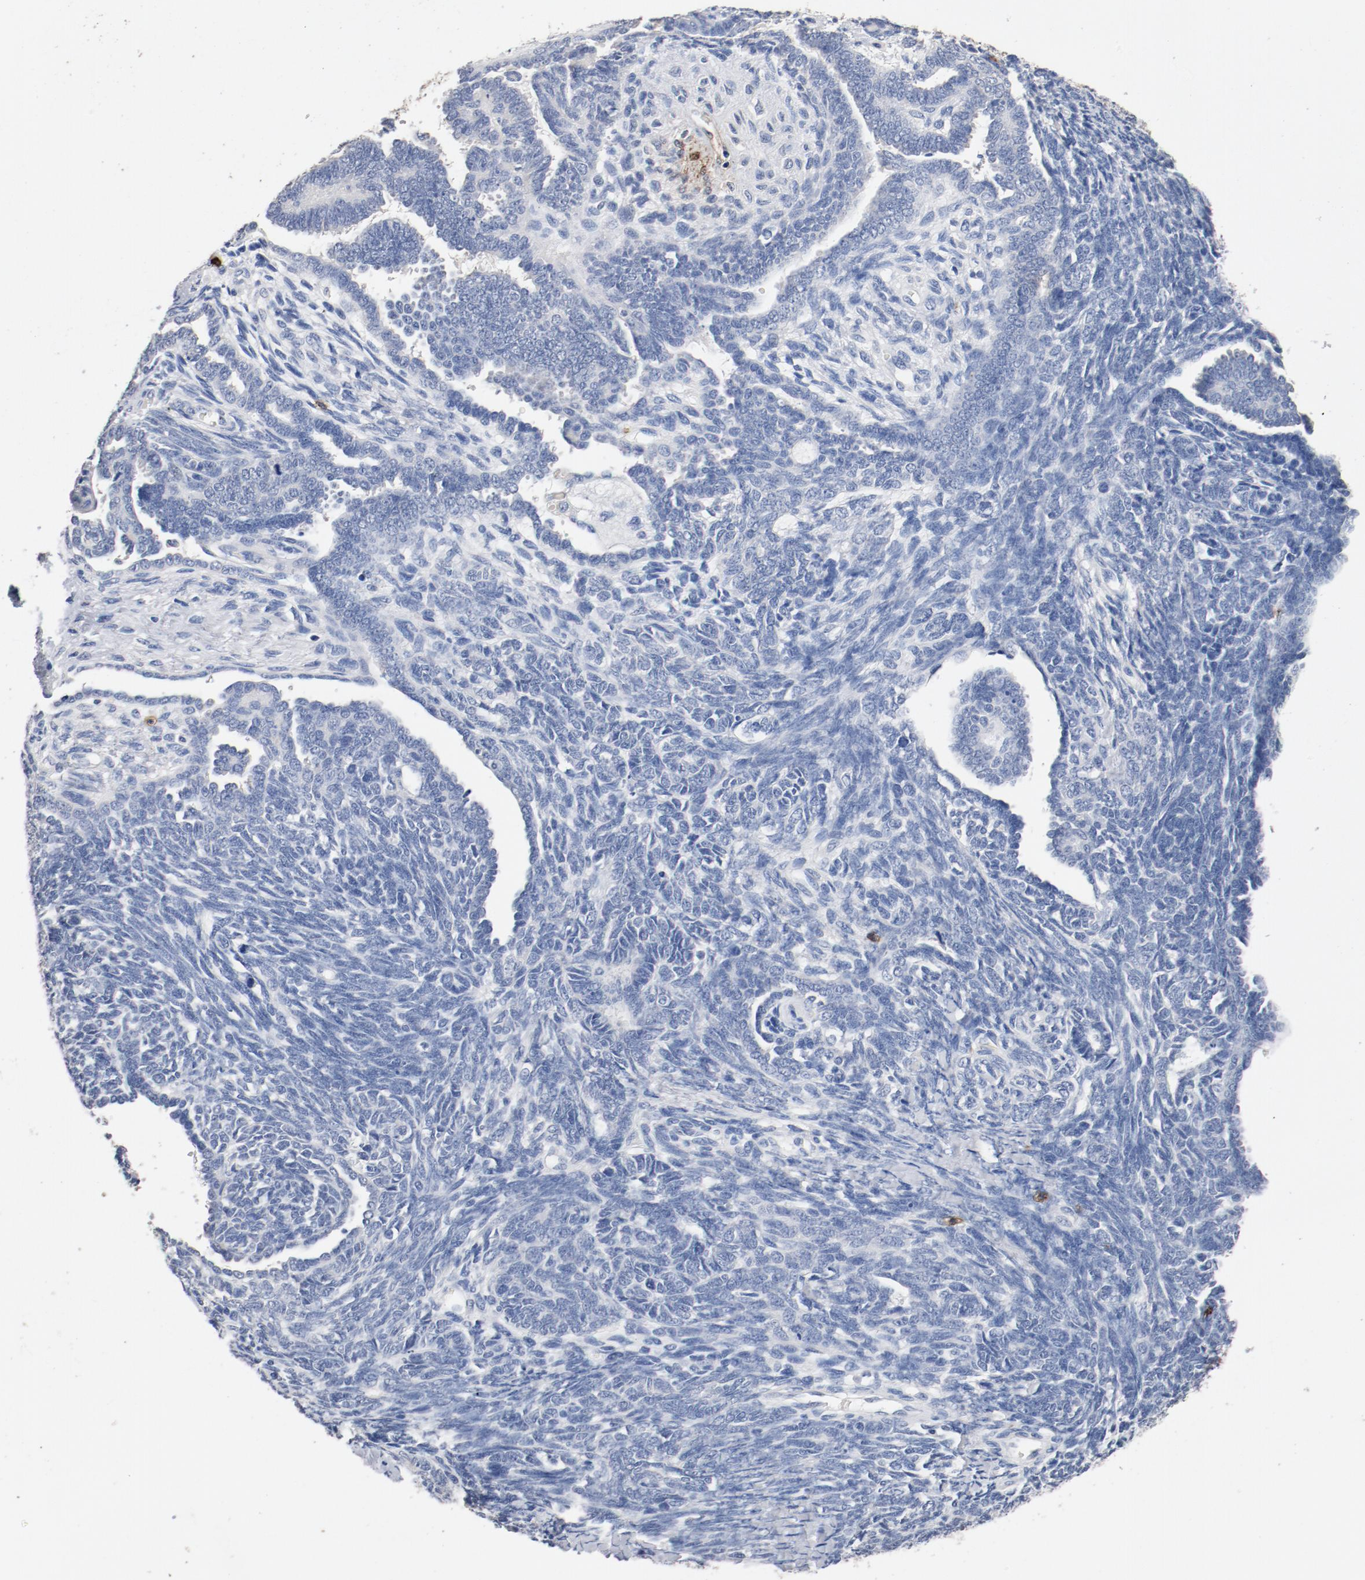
{"staining": {"intensity": "negative", "quantity": "none", "location": "none"}, "tissue": "endometrial cancer", "cell_type": "Tumor cells", "image_type": "cancer", "snomed": [{"axis": "morphology", "description": "Neoplasm, malignant, NOS"}, {"axis": "topography", "description": "Endometrium"}], "caption": "Immunohistochemistry (IHC) image of human neoplasm (malignant) (endometrial) stained for a protein (brown), which shows no staining in tumor cells. (DAB (3,3'-diaminobenzidine) immunohistochemistry with hematoxylin counter stain).", "gene": "CD247", "patient": {"sex": "female", "age": 74}}